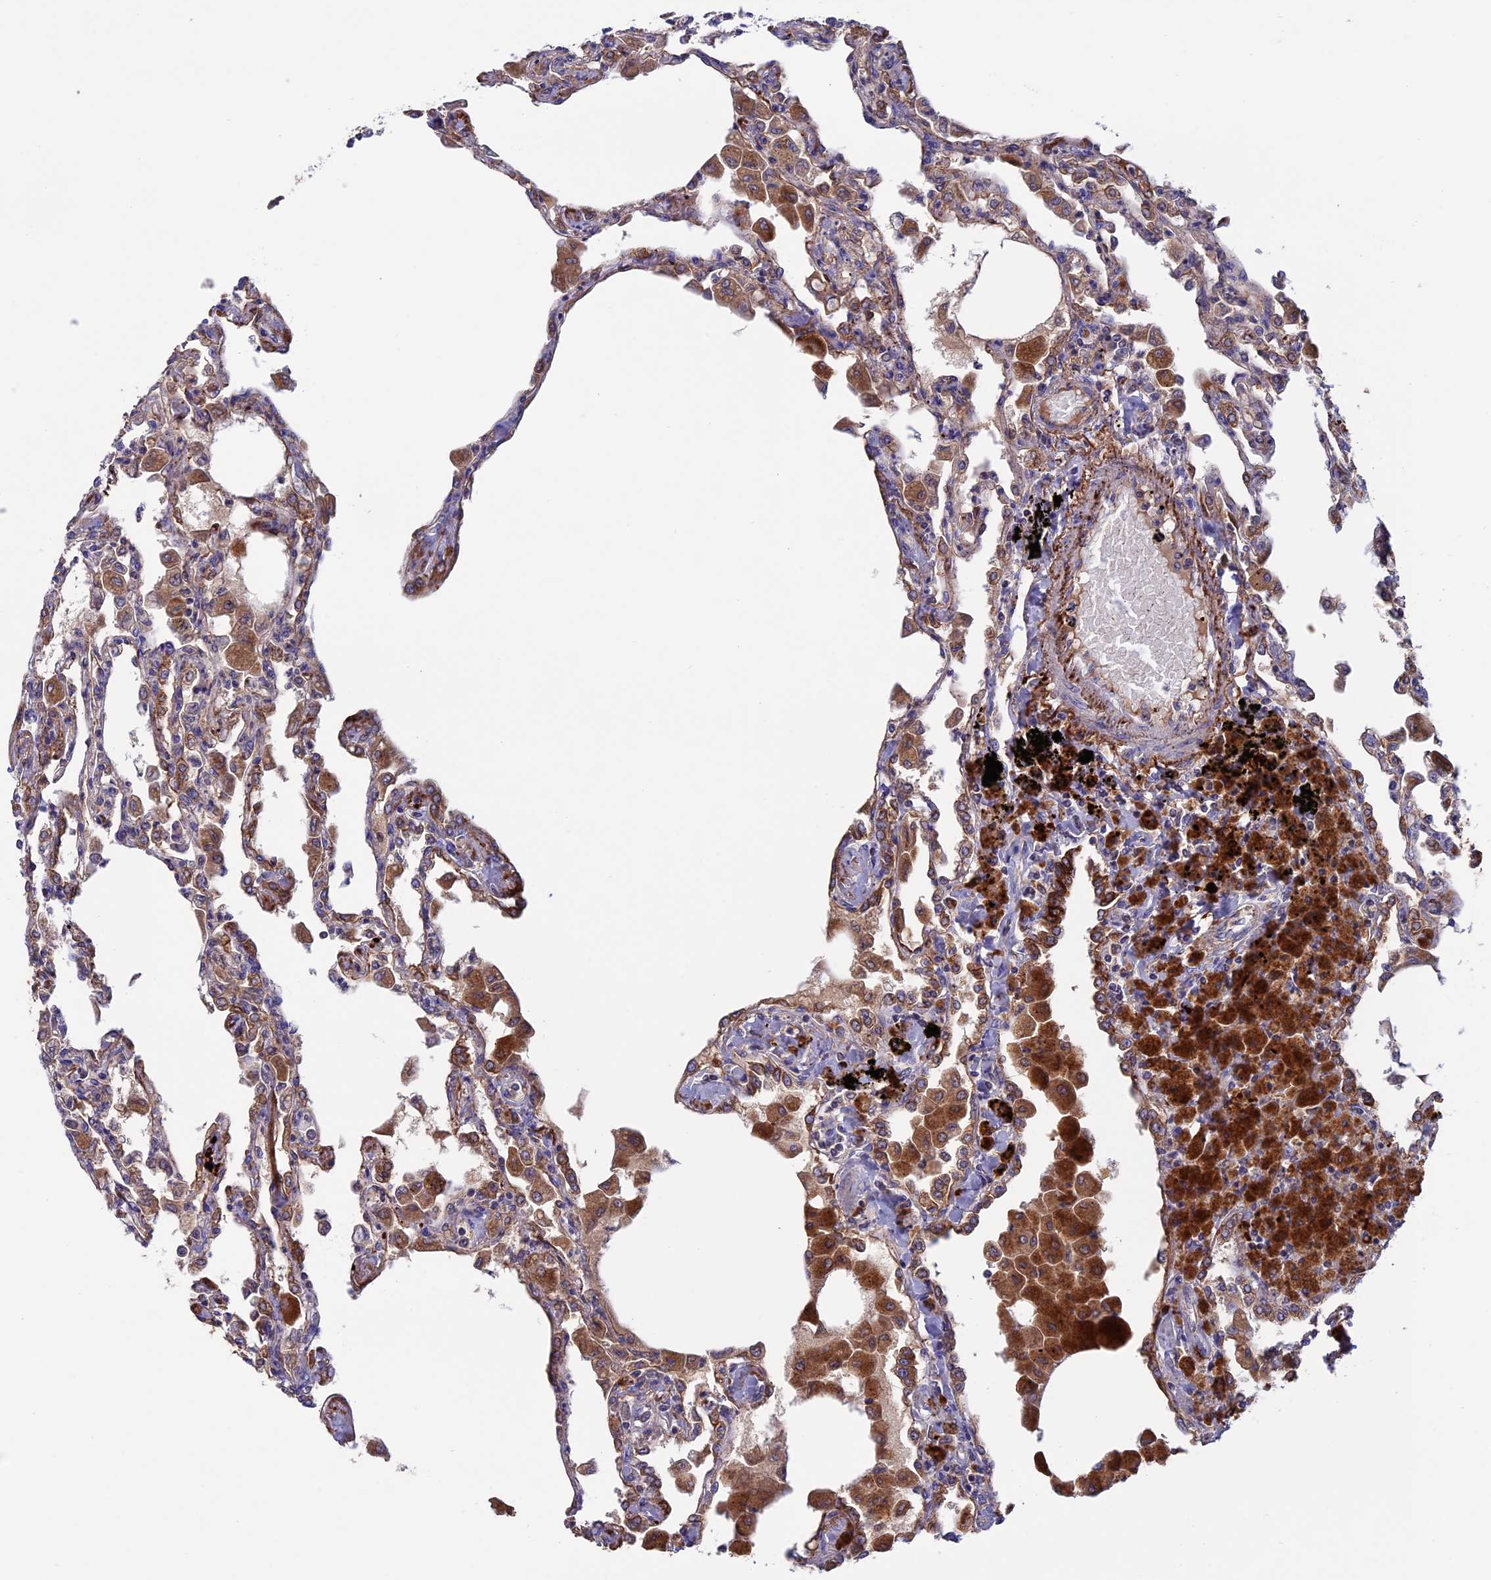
{"staining": {"intensity": "moderate", "quantity": "25%-75%", "location": "cytoplasmic/membranous"}, "tissue": "lung", "cell_type": "Alveolar cells", "image_type": "normal", "snomed": [{"axis": "morphology", "description": "Normal tissue, NOS"}, {"axis": "topography", "description": "Bronchus"}, {"axis": "topography", "description": "Lung"}], "caption": "Immunohistochemistry micrograph of normal lung stained for a protein (brown), which displays medium levels of moderate cytoplasmic/membranous positivity in approximately 25%-75% of alveolar cells.", "gene": "PTPN9", "patient": {"sex": "female", "age": 49}}